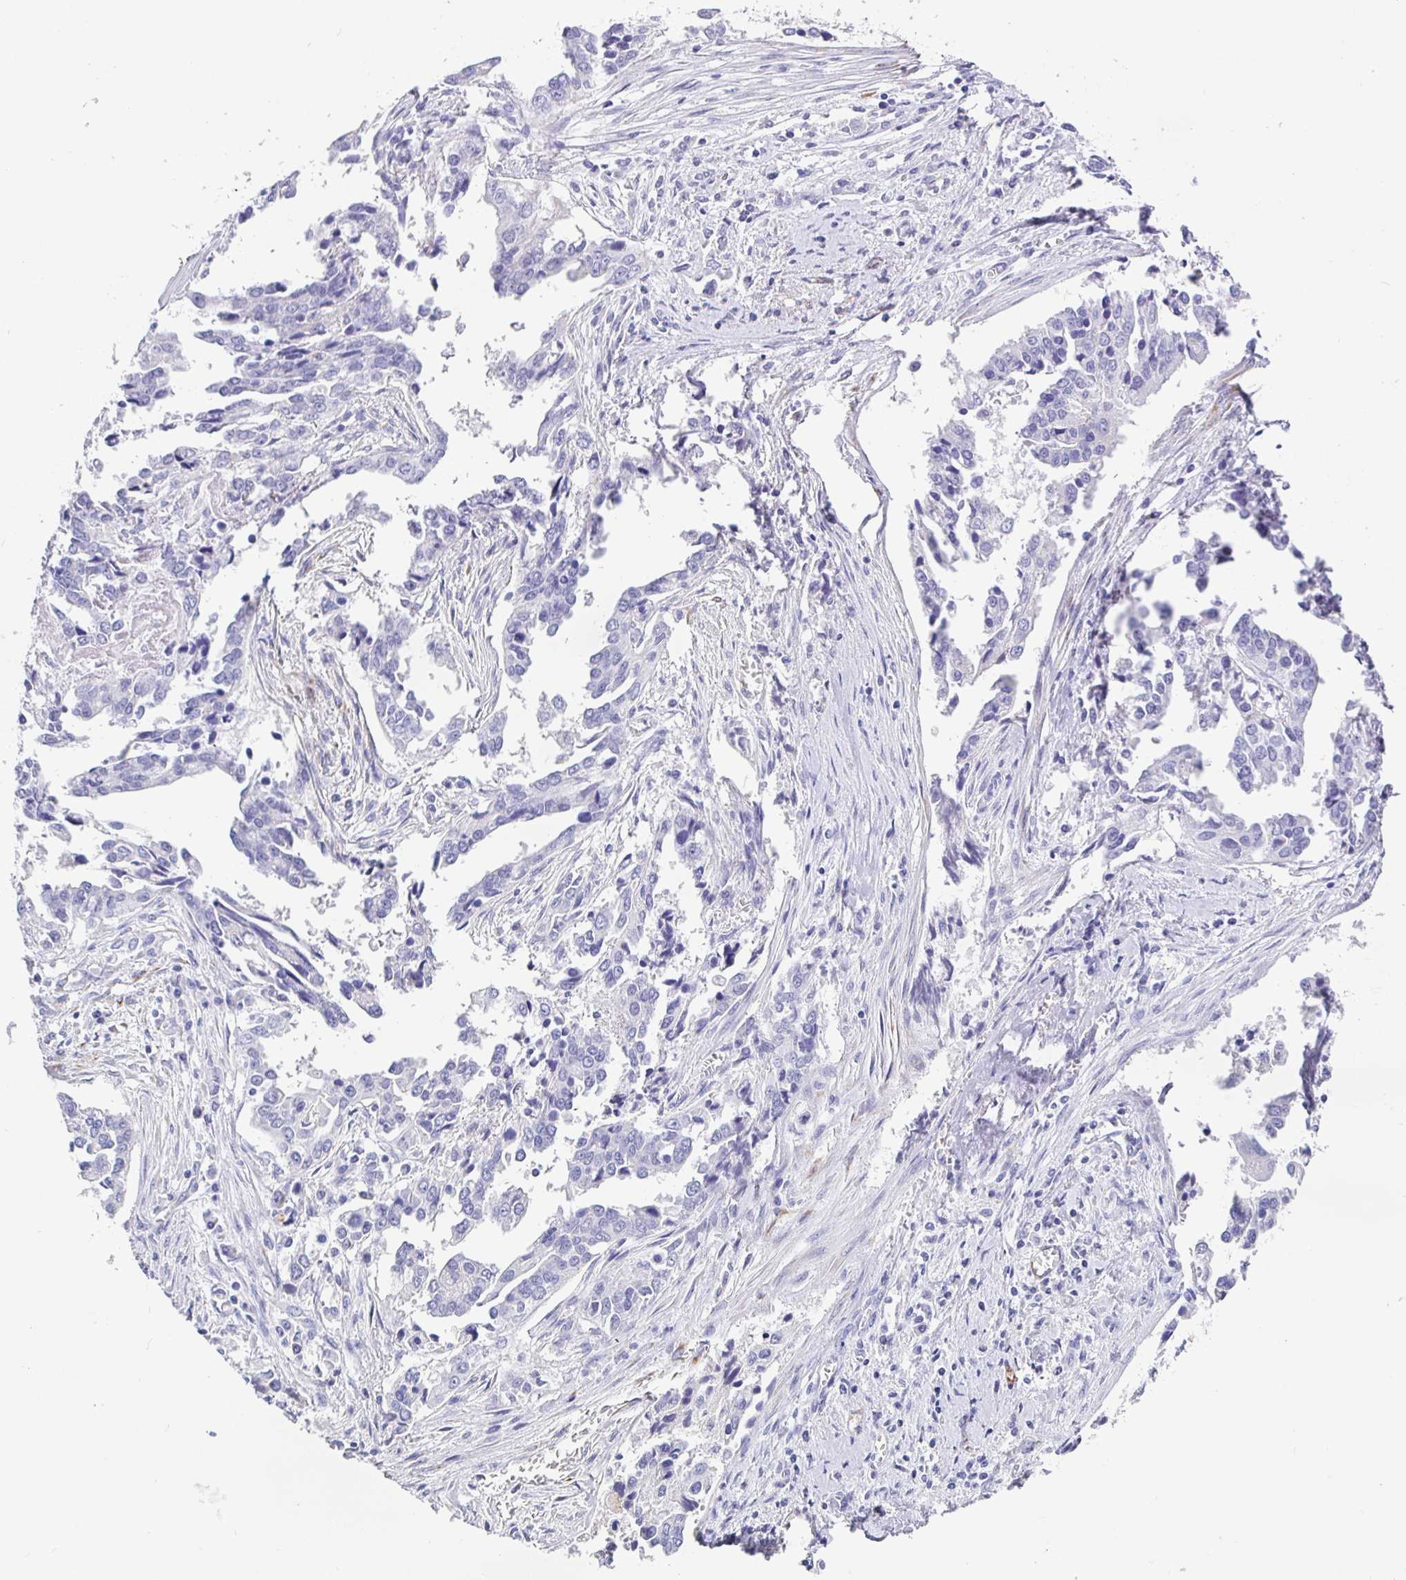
{"staining": {"intensity": "negative", "quantity": "none", "location": "none"}, "tissue": "ovarian cancer", "cell_type": "Tumor cells", "image_type": "cancer", "snomed": [{"axis": "morphology", "description": "Cystadenocarcinoma, serous, NOS"}, {"axis": "topography", "description": "Ovary"}], "caption": "Immunohistochemical staining of human ovarian serous cystadenocarcinoma displays no significant positivity in tumor cells.", "gene": "MAOA", "patient": {"sex": "female", "age": 75}}